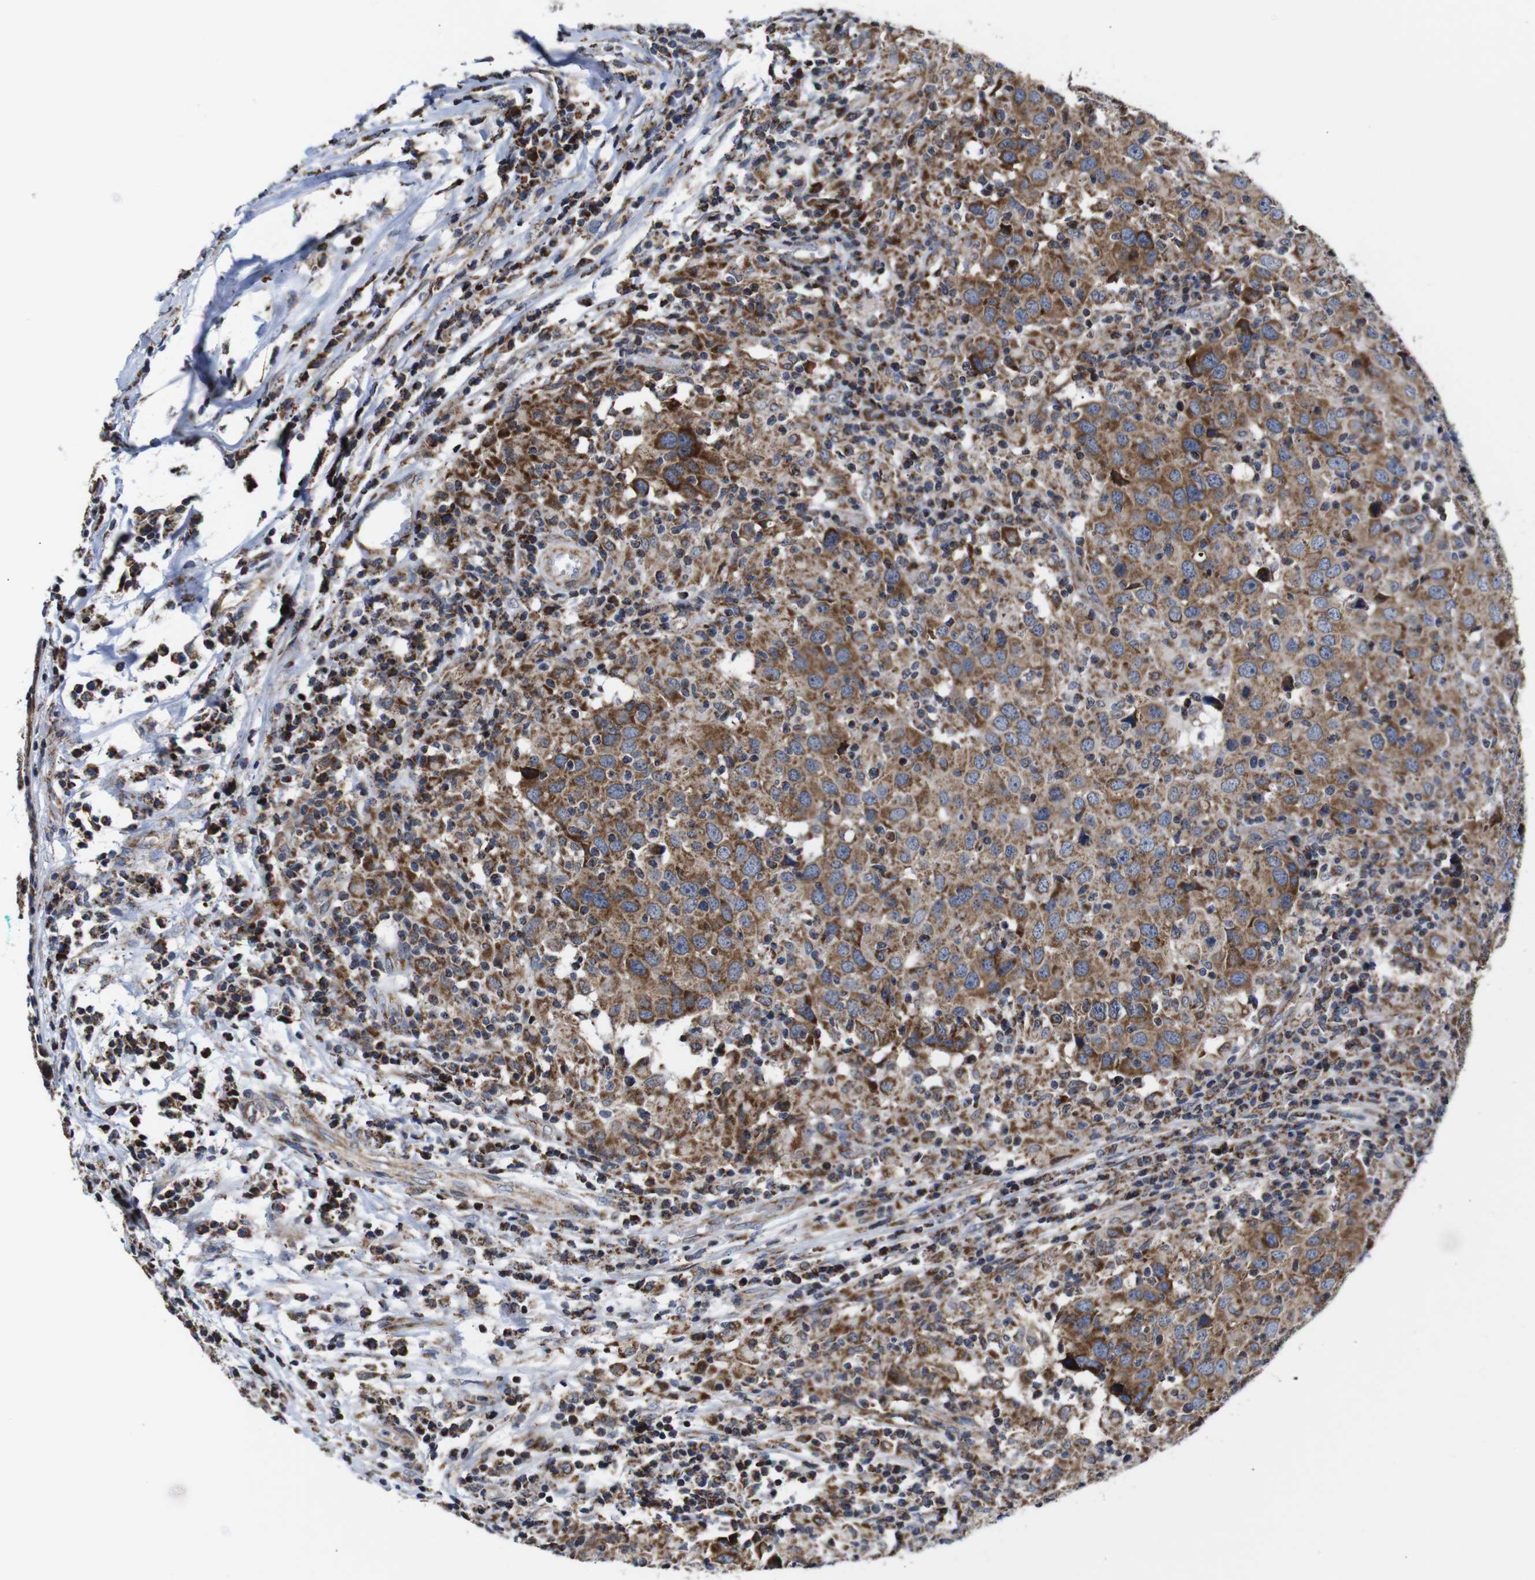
{"staining": {"intensity": "moderate", "quantity": ">75%", "location": "cytoplasmic/membranous"}, "tissue": "head and neck cancer", "cell_type": "Tumor cells", "image_type": "cancer", "snomed": [{"axis": "morphology", "description": "Adenocarcinoma, NOS"}, {"axis": "topography", "description": "Salivary gland"}, {"axis": "topography", "description": "Head-Neck"}], "caption": "This is an image of immunohistochemistry staining of adenocarcinoma (head and neck), which shows moderate expression in the cytoplasmic/membranous of tumor cells.", "gene": "C17orf80", "patient": {"sex": "female", "age": 65}}